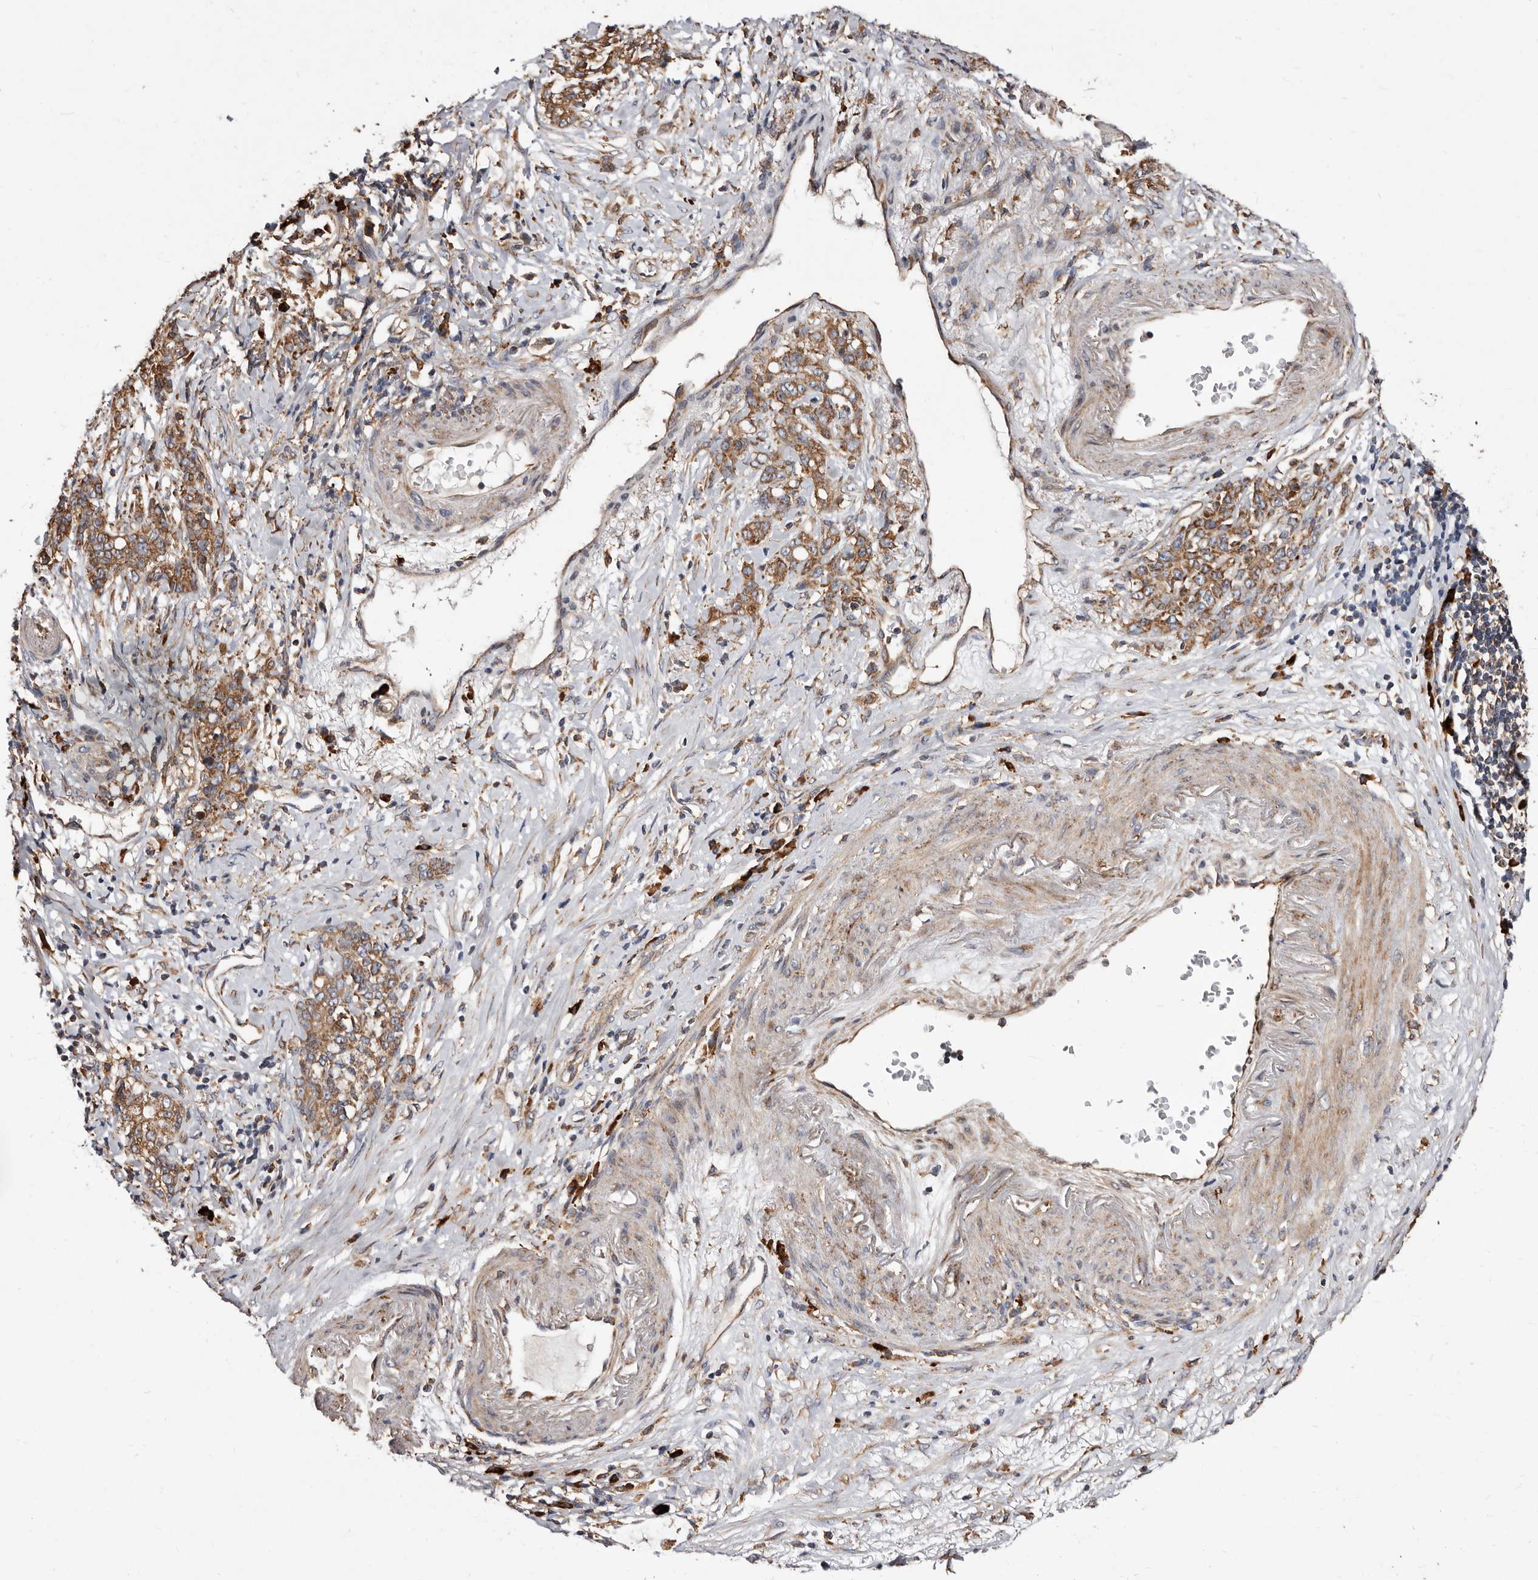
{"staining": {"intensity": "moderate", "quantity": ">75%", "location": "cytoplasmic/membranous"}, "tissue": "stomach cancer", "cell_type": "Tumor cells", "image_type": "cancer", "snomed": [{"axis": "morphology", "description": "Adenocarcinoma, NOS"}, {"axis": "topography", "description": "Stomach, lower"}], "caption": "Tumor cells exhibit moderate cytoplasmic/membranous expression in about >75% of cells in stomach cancer (adenocarcinoma). (brown staining indicates protein expression, while blue staining denotes nuclei).", "gene": "STEAP2", "patient": {"sex": "male", "age": 88}}